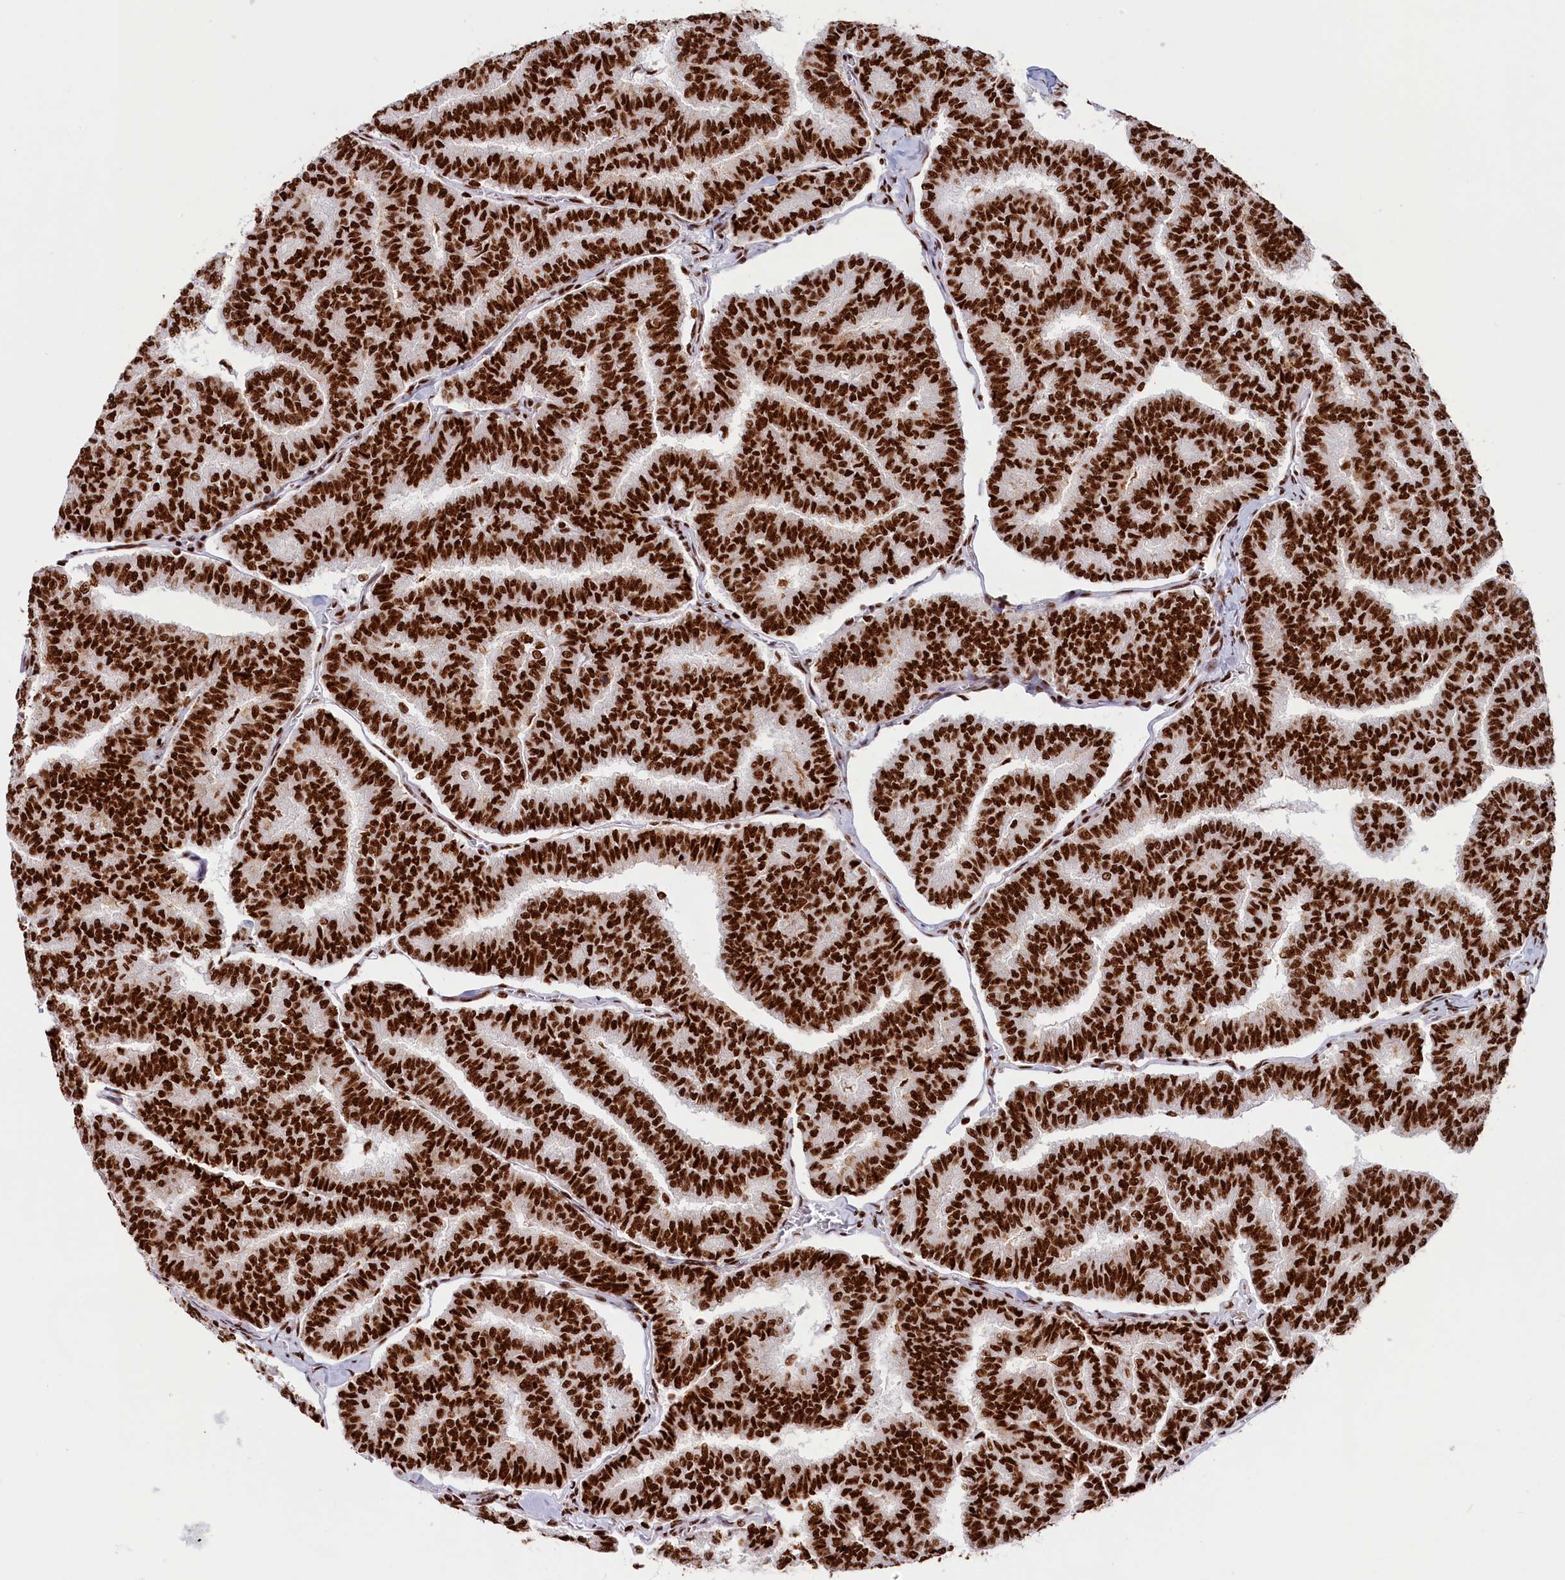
{"staining": {"intensity": "strong", "quantity": ">75%", "location": "nuclear"}, "tissue": "thyroid cancer", "cell_type": "Tumor cells", "image_type": "cancer", "snomed": [{"axis": "morphology", "description": "Papillary adenocarcinoma, NOS"}, {"axis": "topography", "description": "Thyroid gland"}], "caption": "A histopathology image of papillary adenocarcinoma (thyroid) stained for a protein displays strong nuclear brown staining in tumor cells.", "gene": "SNRNP70", "patient": {"sex": "female", "age": 35}}